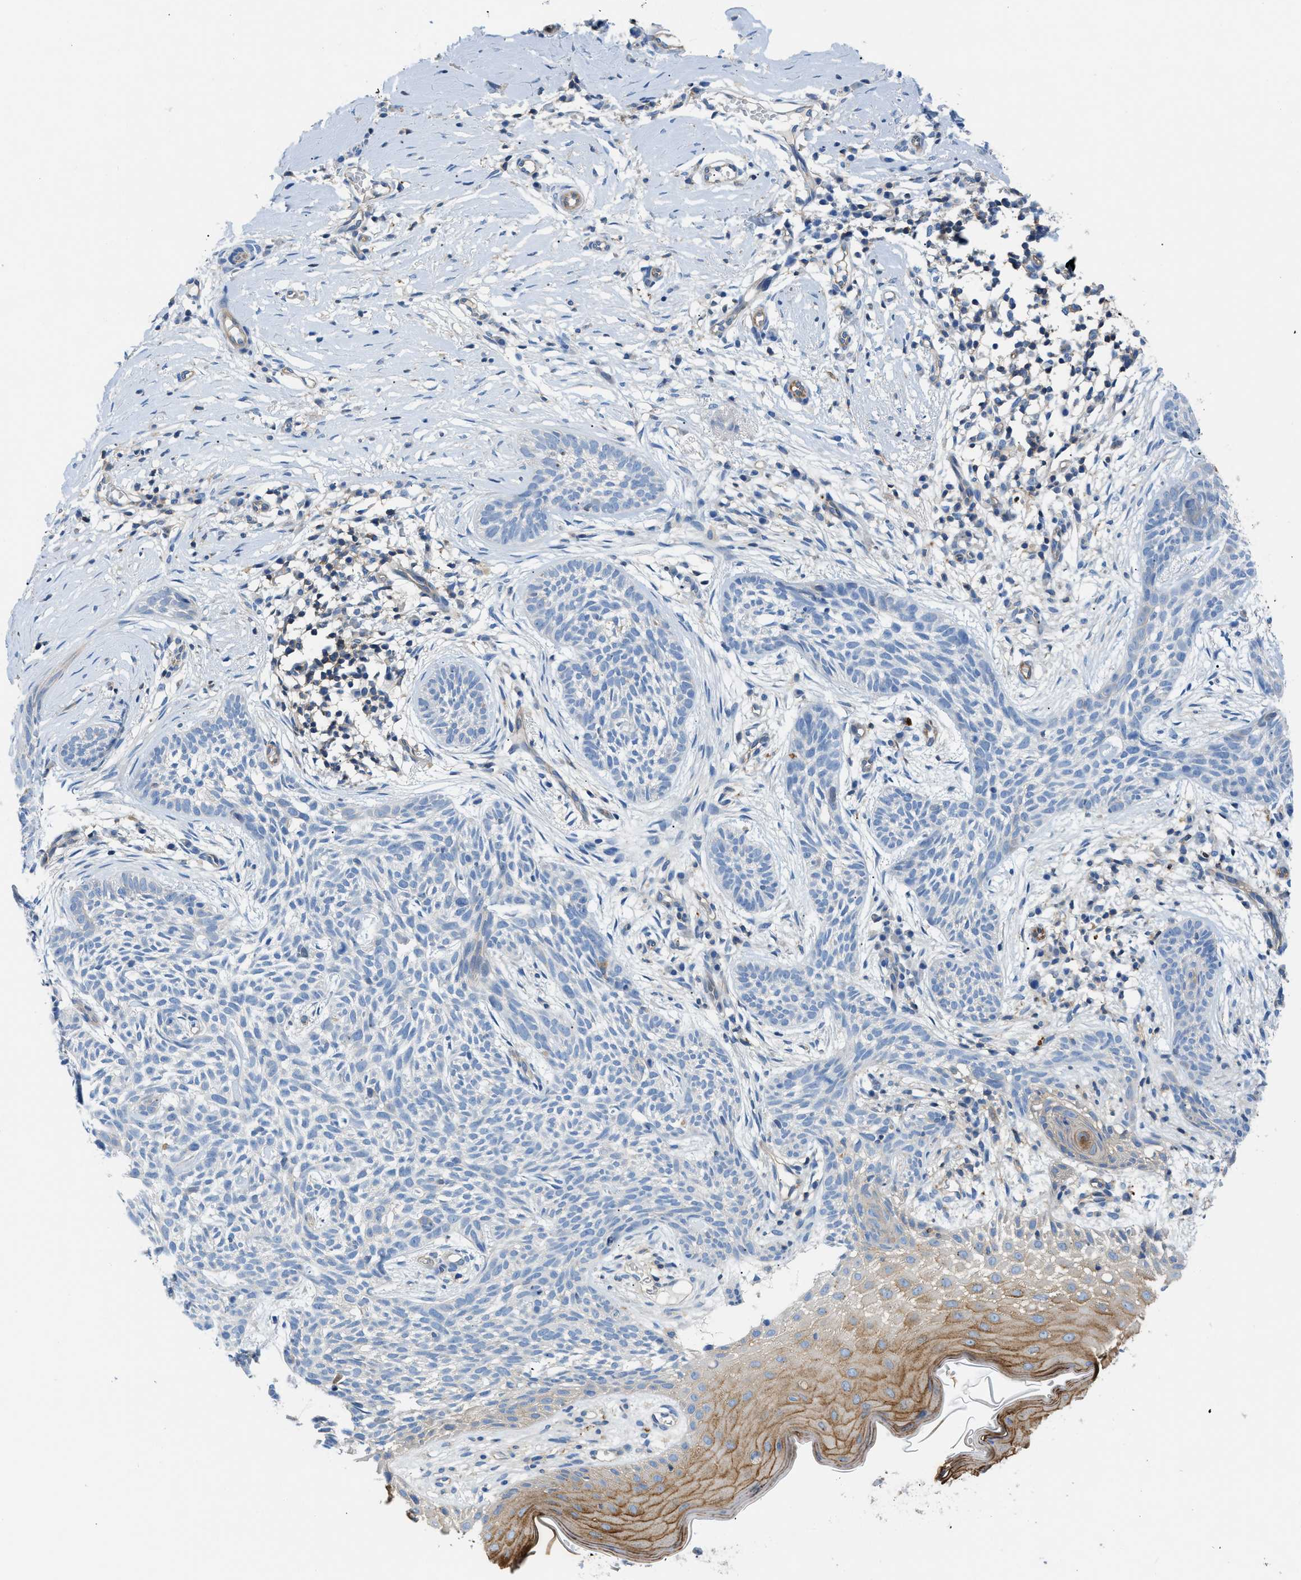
{"staining": {"intensity": "negative", "quantity": "none", "location": "none"}, "tissue": "skin cancer", "cell_type": "Tumor cells", "image_type": "cancer", "snomed": [{"axis": "morphology", "description": "Basal cell carcinoma"}, {"axis": "topography", "description": "Skin"}], "caption": "DAB (3,3'-diaminobenzidine) immunohistochemical staining of skin basal cell carcinoma reveals no significant expression in tumor cells.", "gene": "ORAI1", "patient": {"sex": "female", "age": 59}}